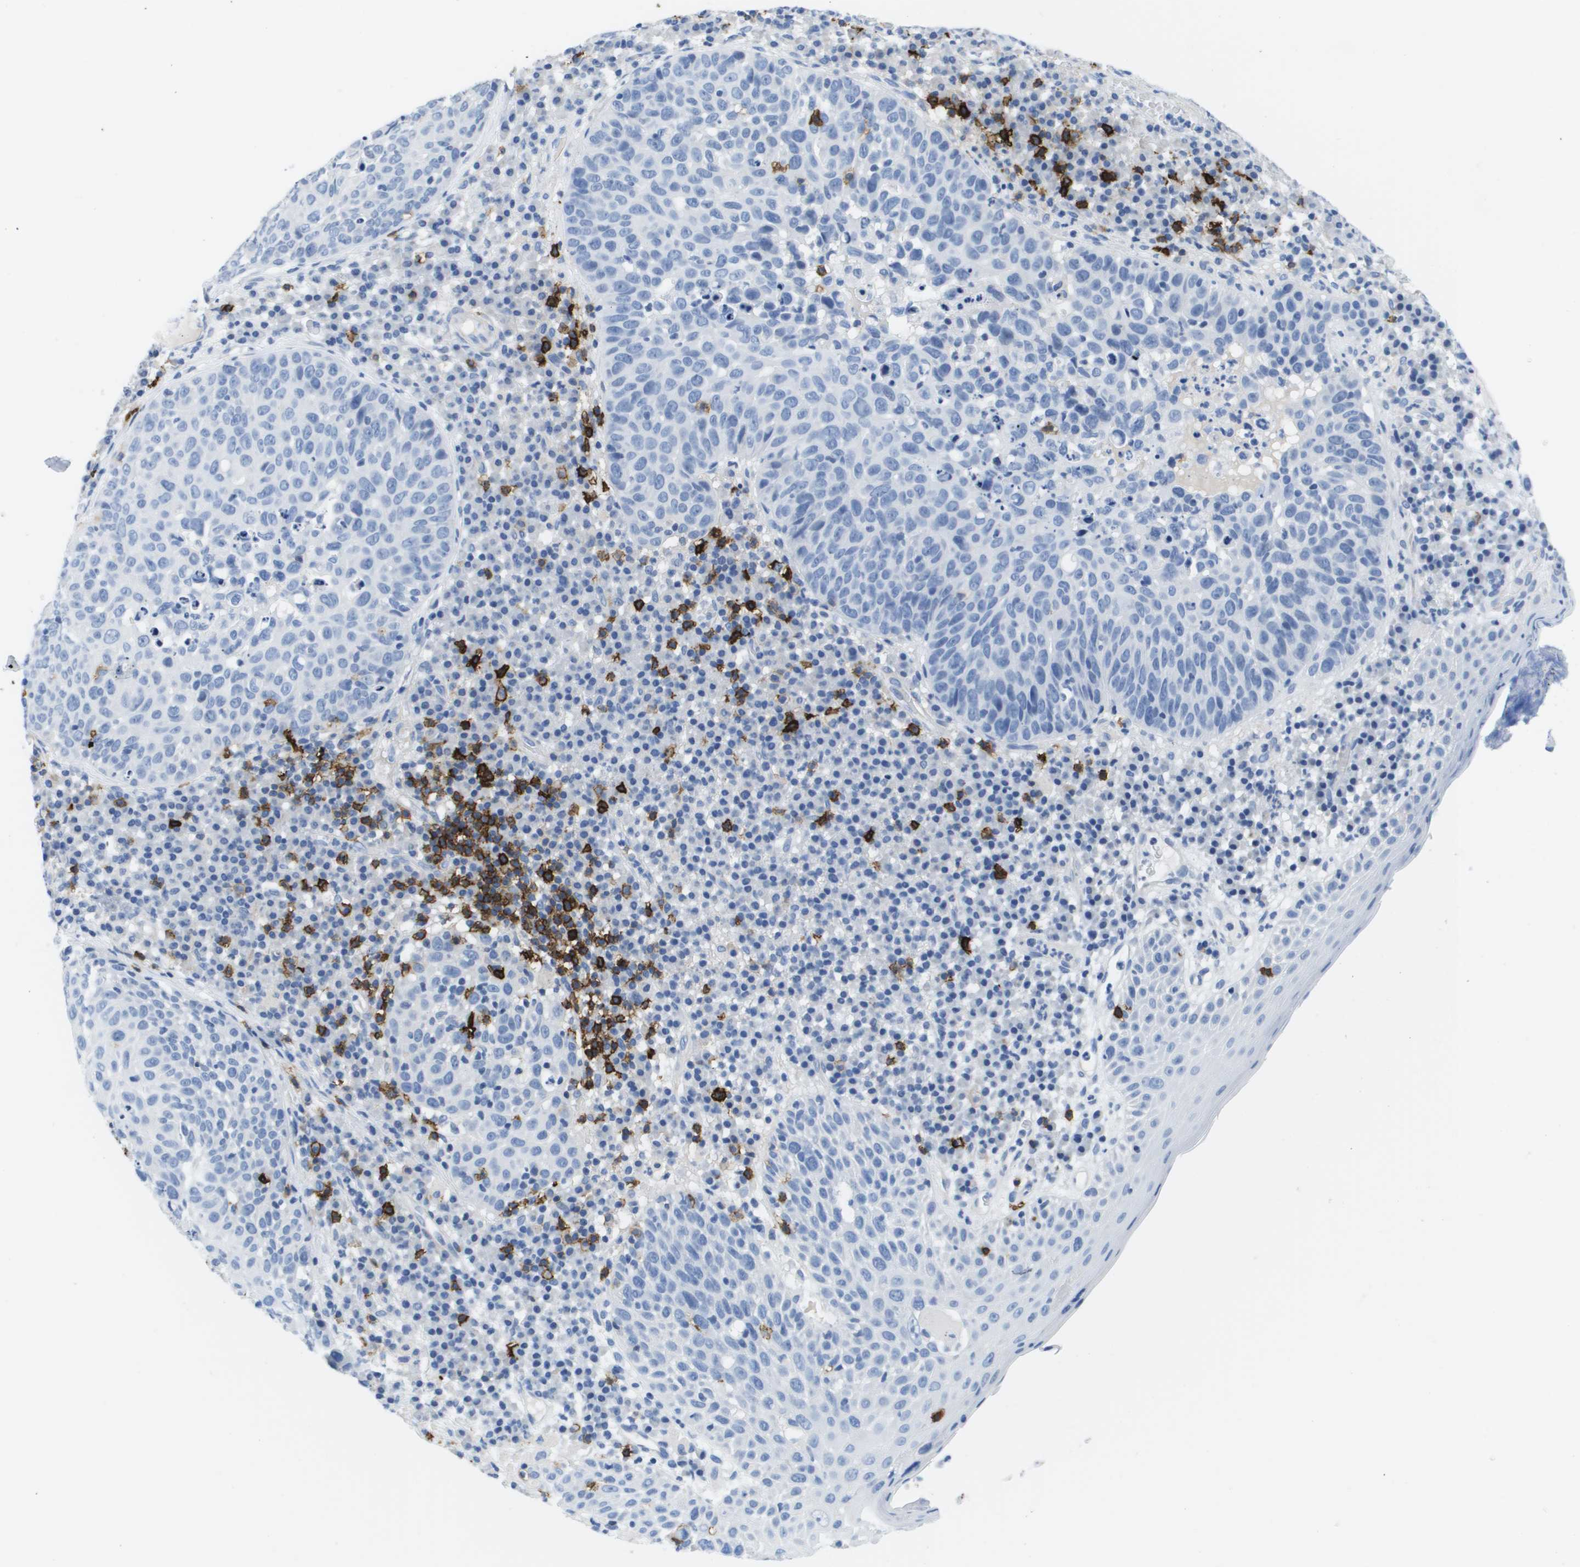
{"staining": {"intensity": "negative", "quantity": "none", "location": "none"}, "tissue": "skin cancer", "cell_type": "Tumor cells", "image_type": "cancer", "snomed": [{"axis": "morphology", "description": "Squamous cell carcinoma in situ, NOS"}, {"axis": "morphology", "description": "Squamous cell carcinoma, NOS"}, {"axis": "topography", "description": "Skin"}], "caption": "This photomicrograph is of squamous cell carcinoma (skin) stained with IHC to label a protein in brown with the nuclei are counter-stained blue. There is no positivity in tumor cells.", "gene": "MS4A1", "patient": {"sex": "male", "age": 93}}